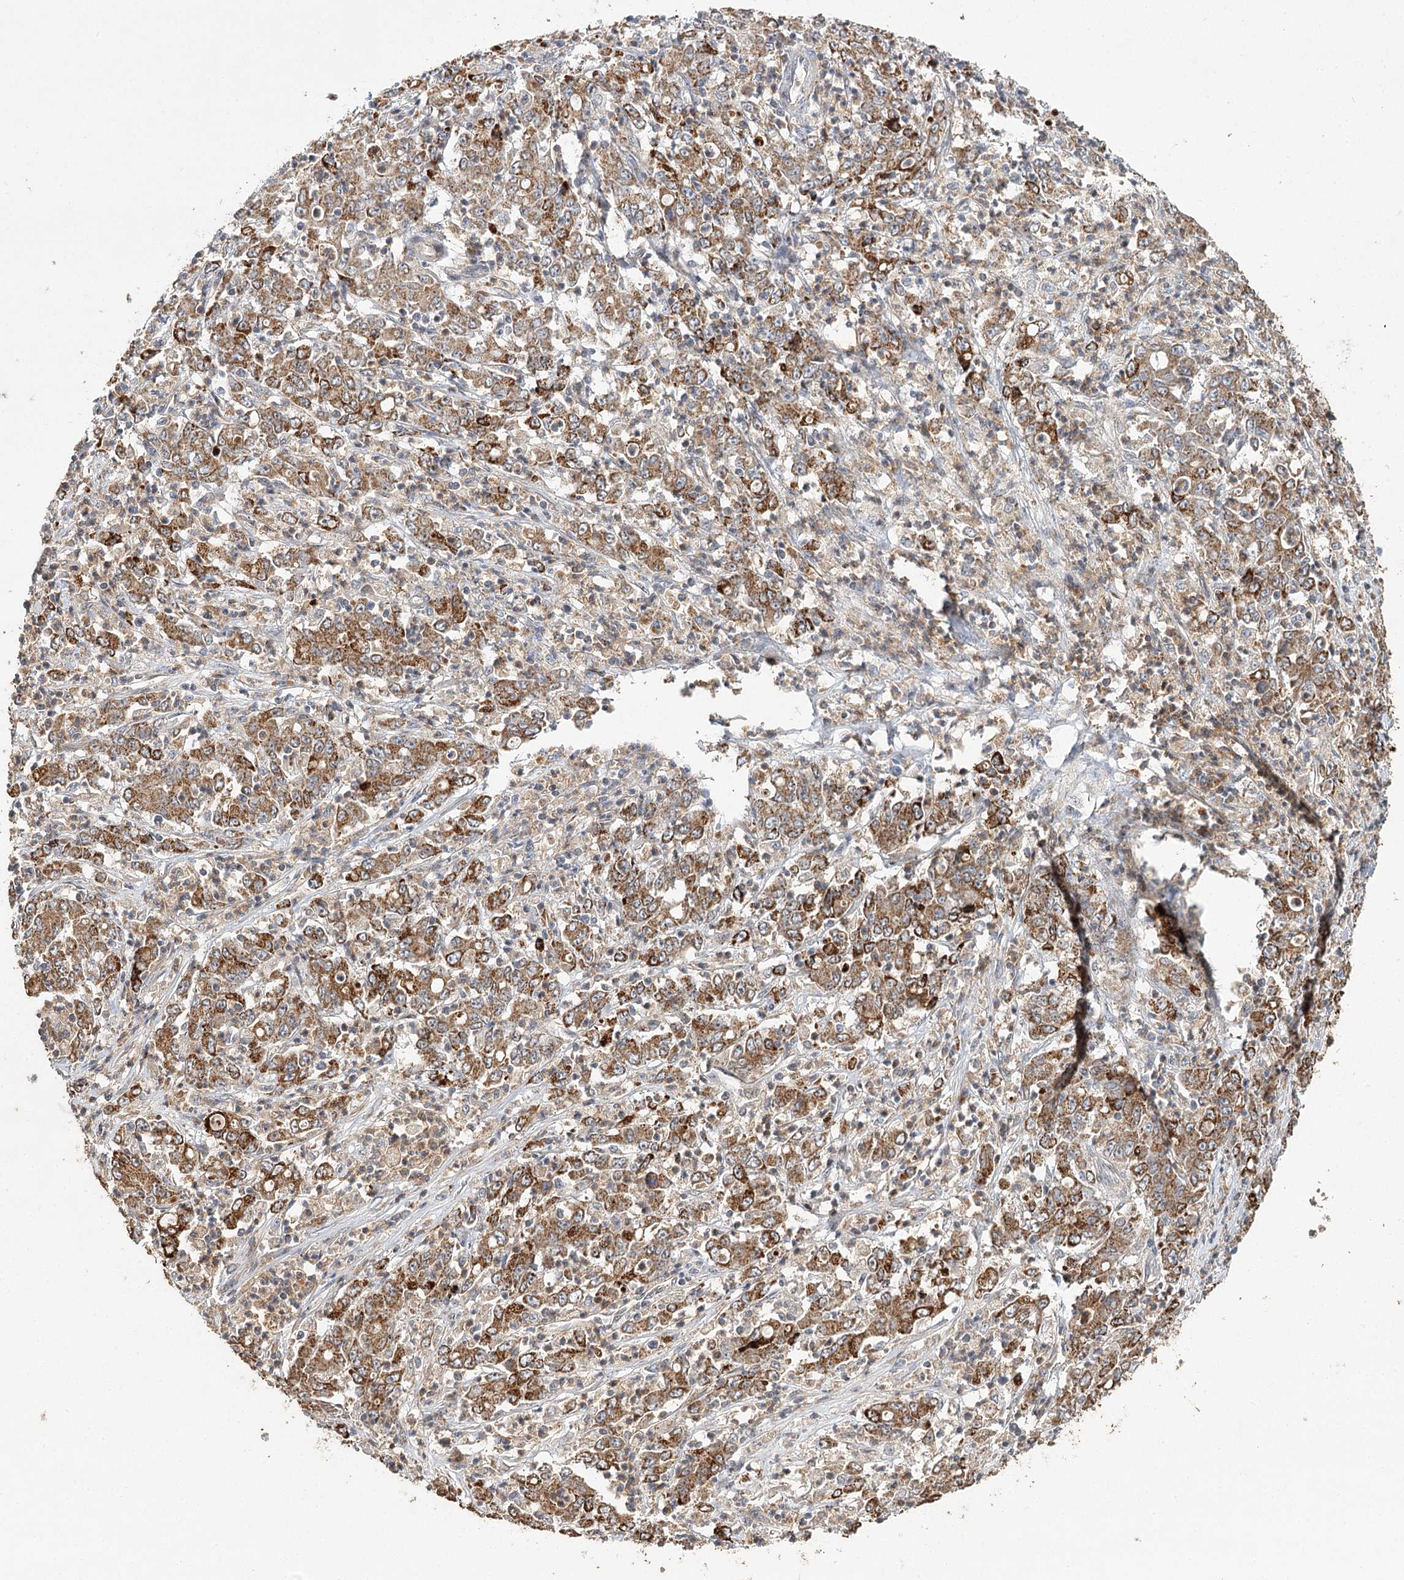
{"staining": {"intensity": "strong", "quantity": ">75%", "location": "cytoplasmic/membranous"}, "tissue": "stomach cancer", "cell_type": "Tumor cells", "image_type": "cancer", "snomed": [{"axis": "morphology", "description": "Adenocarcinoma, NOS"}, {"axis": "topography", "description": "Stomach, lower"}], "caption": "High-magnification brightfield microscopy of stomach cancer (adenocarcinoma) stained with DAB (brown) and counterstained with hematoxylin (blue). tumor cells exhibit strong cytoplasmic/membranous staining is present in approximately>75% of cells.", "gene": "ZNRF3", "patient": {"sex": "female", "age": 71}}